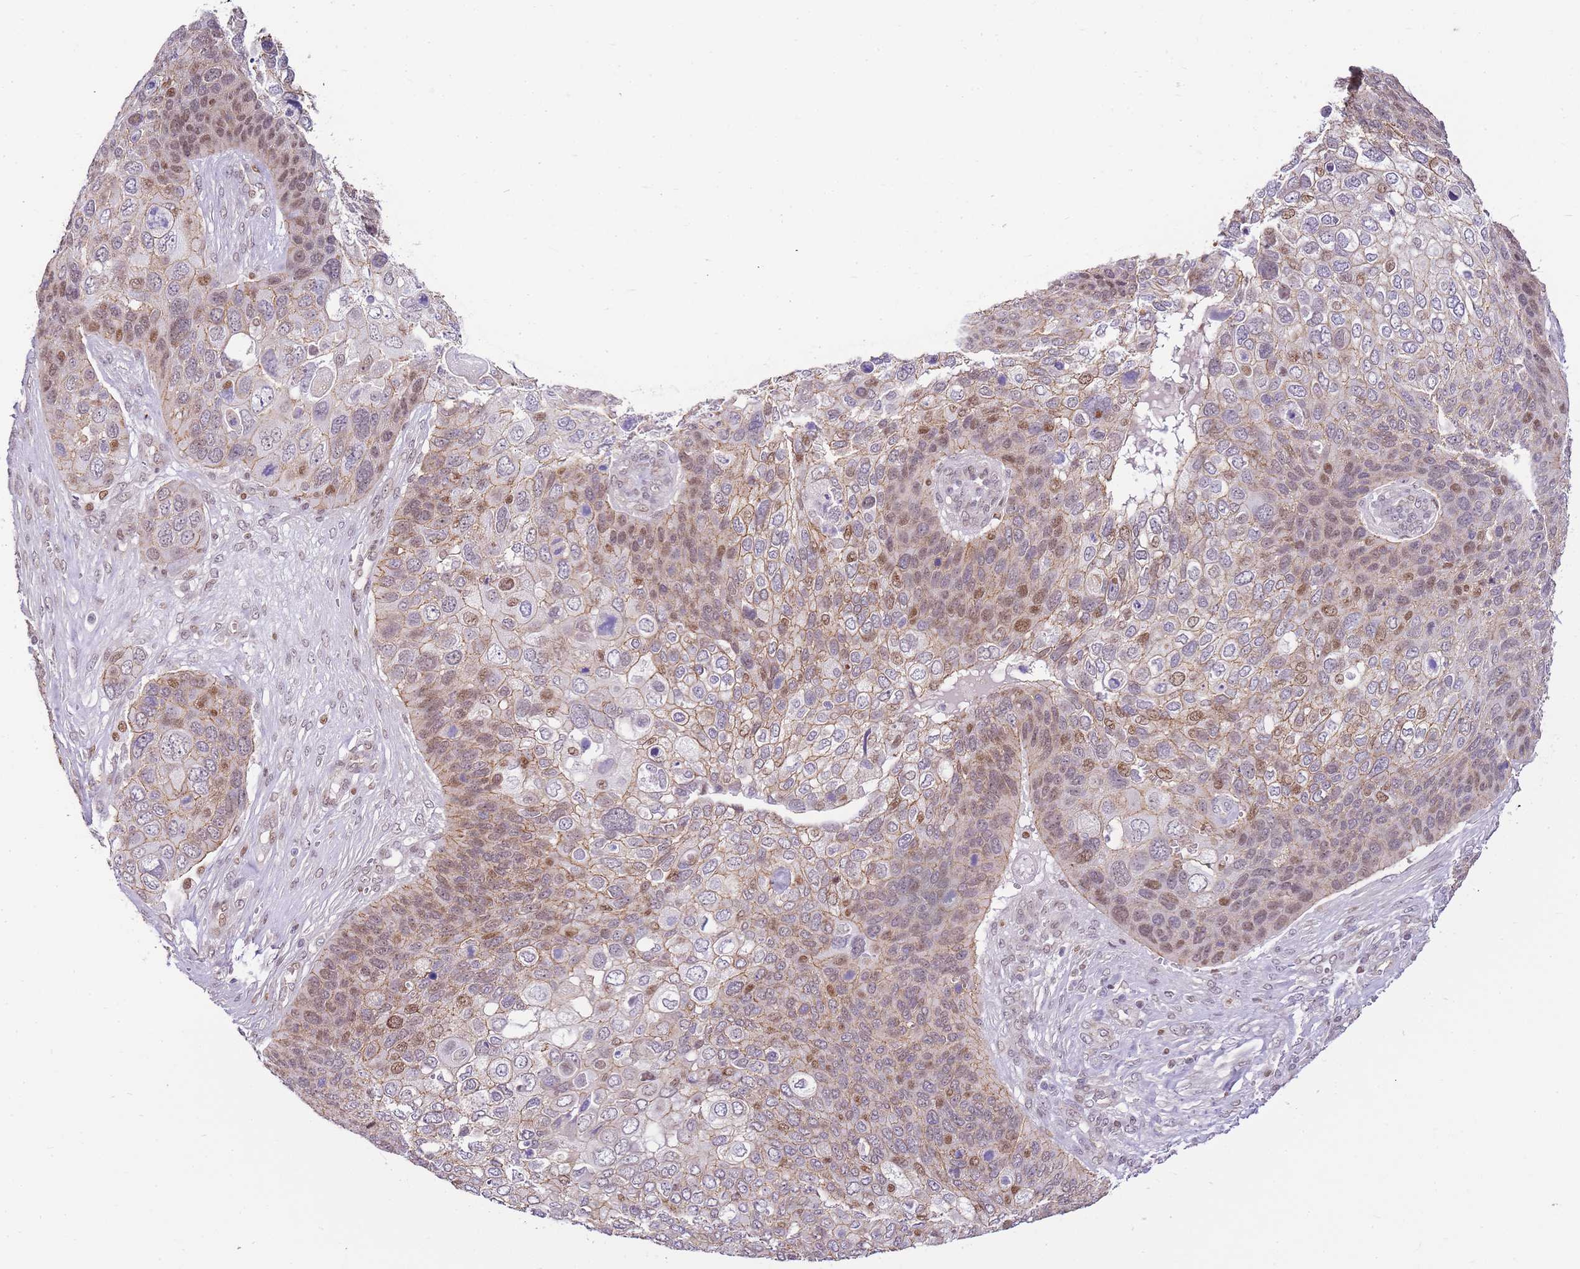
{"staining": {"intensity": "moderate", "quantity": "25%-75%", "location": "nuclear"}, "tissue": "skin cancer", "cell_type": "Tumor cells", "image_type": "cancer", "snomed": [{"axis": "morphology", "description": "Basal cell carcinoma"}, {"axis": "topography", "description": "Skin"}], "caption": "Immunohistochemical staining of skin cancer (basal cell carcinoma) reveals medium levels of moderate nuclear staining in approximately 25%-75% of tumor cells. (IHC, brightfield microscopy, high magnification).", "gene": "CLBA1", "patient": {"sex": "female", "age": 74}}